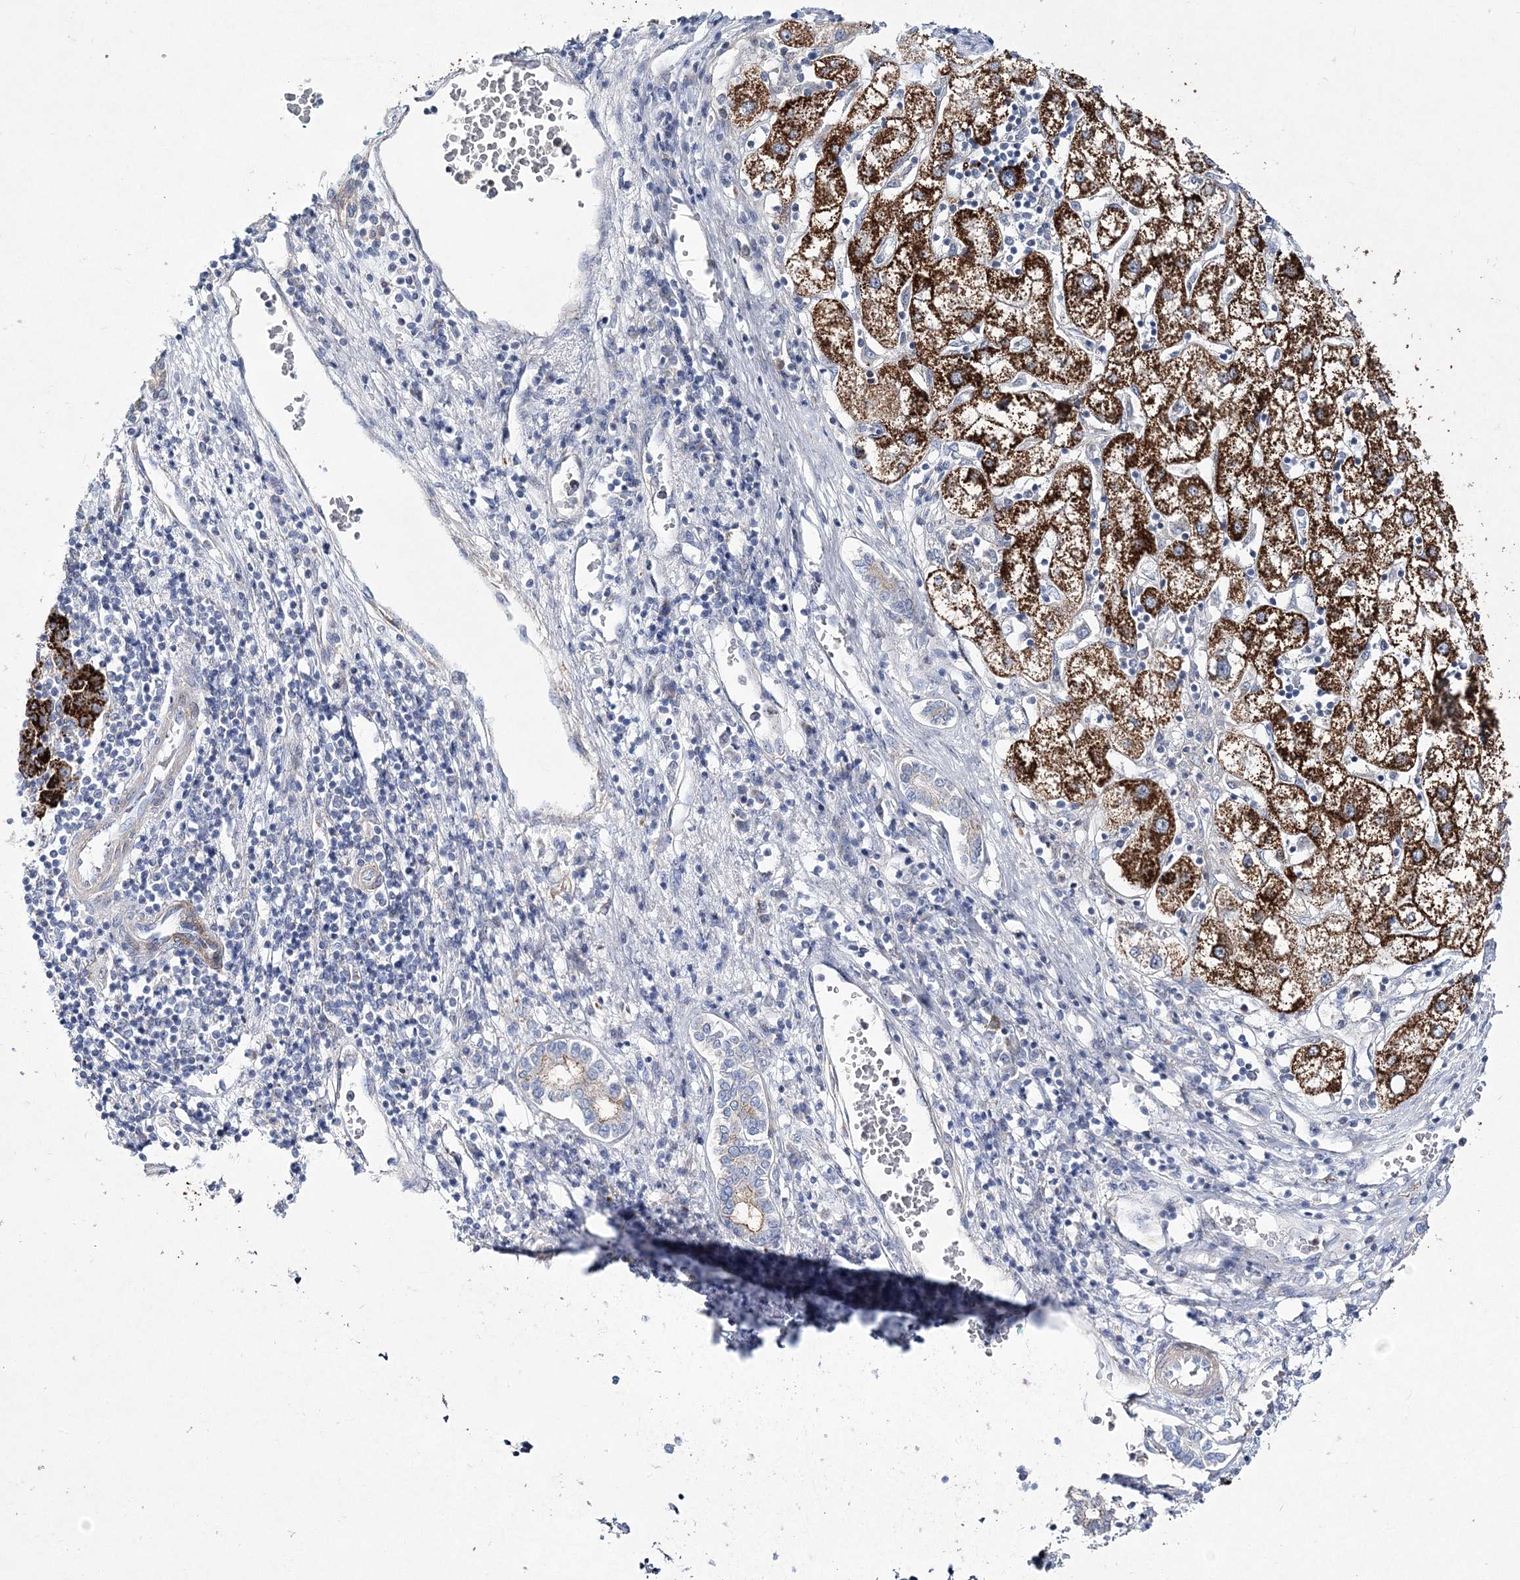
{"staining": {"intensity": "strong", "quantity": ">75%", "location": "cytoplasmic/membranous"}, "tissue": "liver cancer", "cell_type": "Tumor cells", "image_type": "cancer", "snomed": [{"axis": "morphology", "description": "Carcinoma, Hepatocellular, NOS"}, {"axis": "topography", "description": "Liver"}], "caption": "The image demonstrates a brown stain indicating the presence of a protein in the cytoplasmic/membranous of tumor cells in liver cancer.", "gene": "ANO1", "patient": {"sex": "male", "age": 65}}